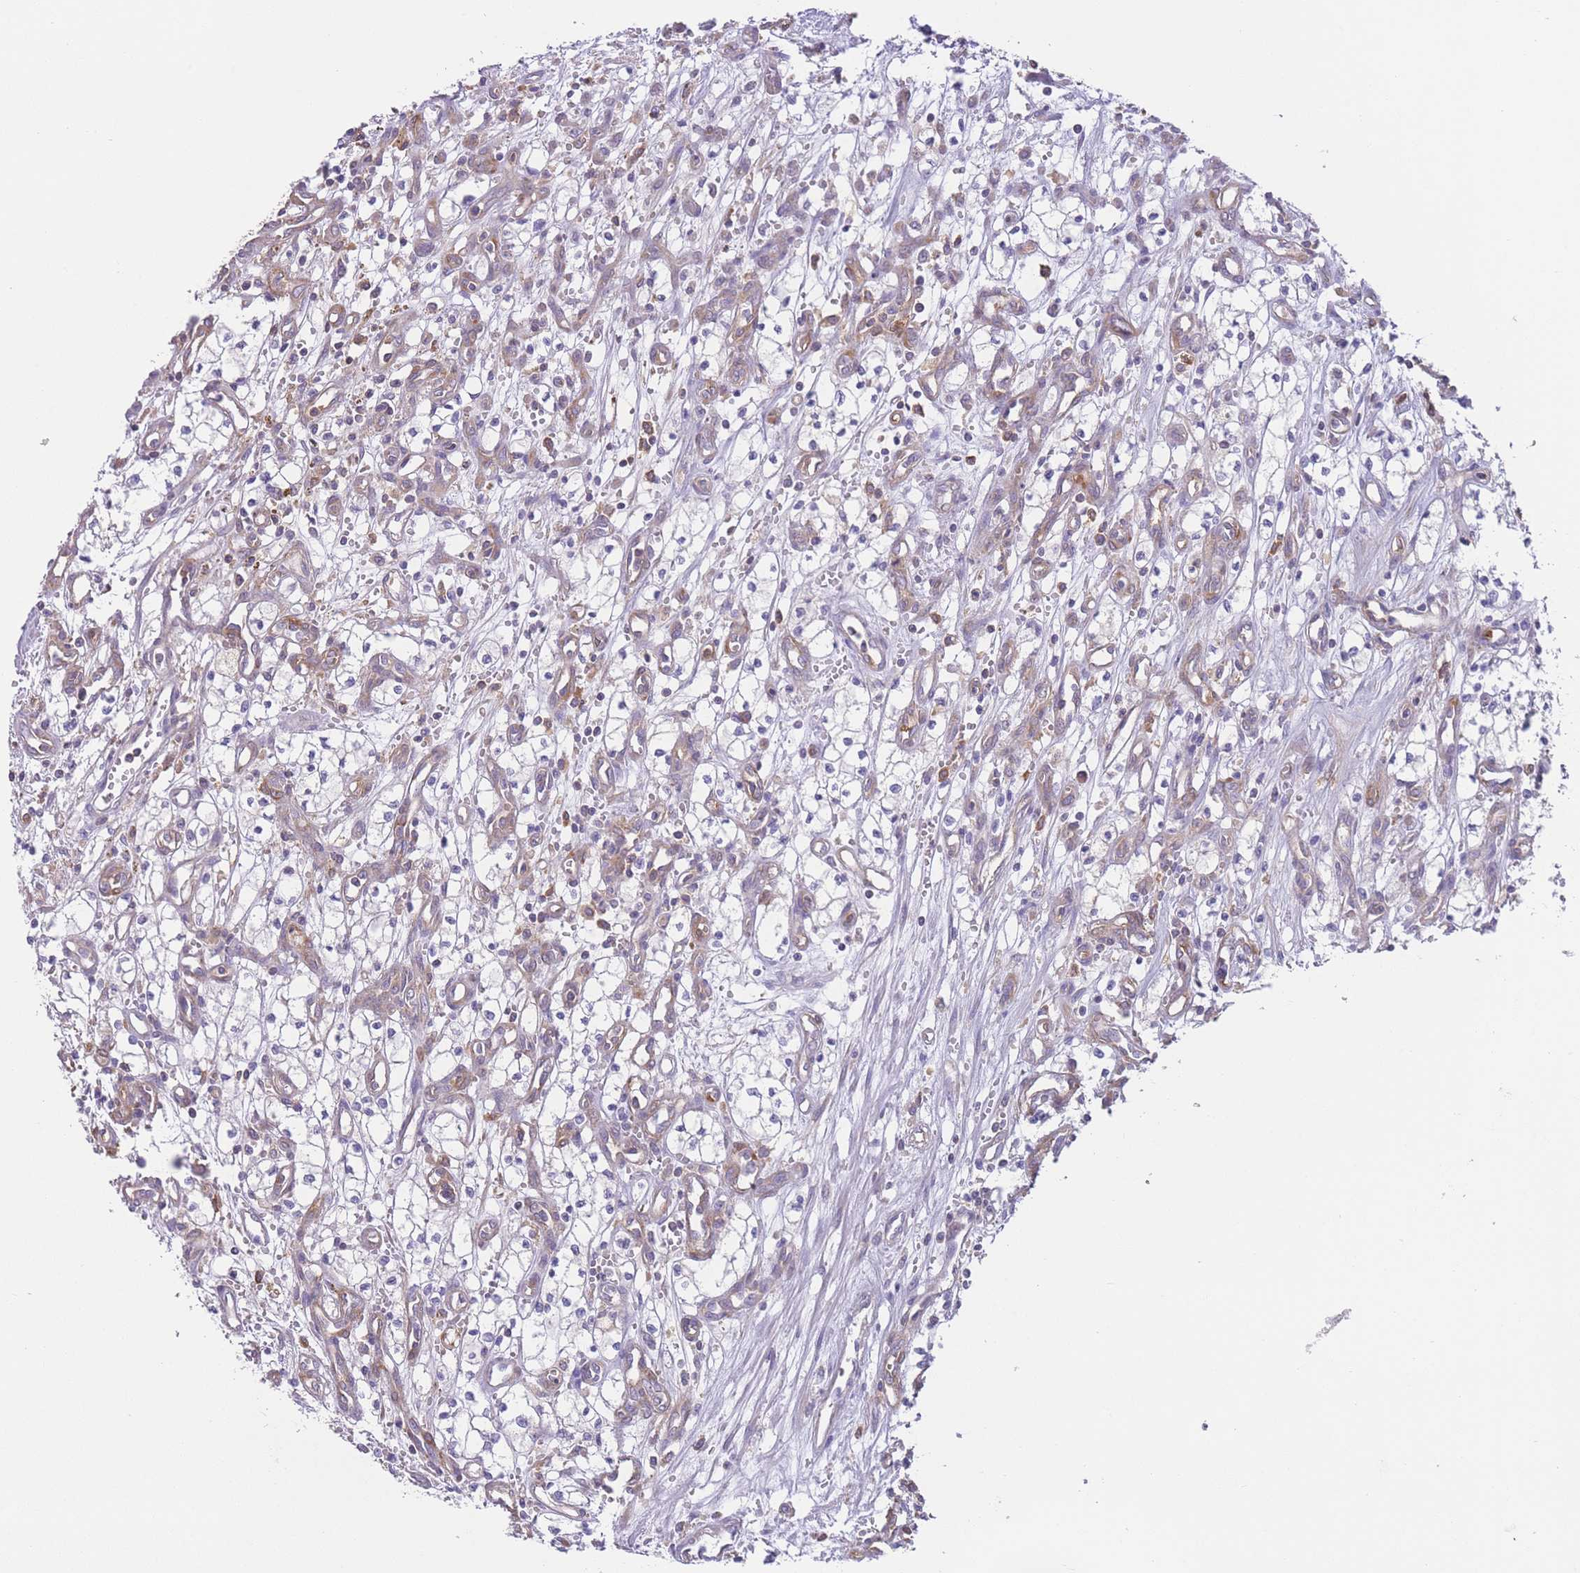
{"staining": {"intensity": "negative", "quantity": "none", "location": "none"}, "tissue": "renal cancer", "cell_type": "Tumor cells", "image_type": "cancer", "snomed": [{"axis": "morphology", "description": "Adenocarcinoma, NOS"}, {"axis": "topography", "description": "Kidney"}], "caption": "The histopathology image shows no significant positivity in tumor cells of renal adenocarcinoma.", "gene": "PRKAR1A", "patient": {"sex": "male", "age": 59}}